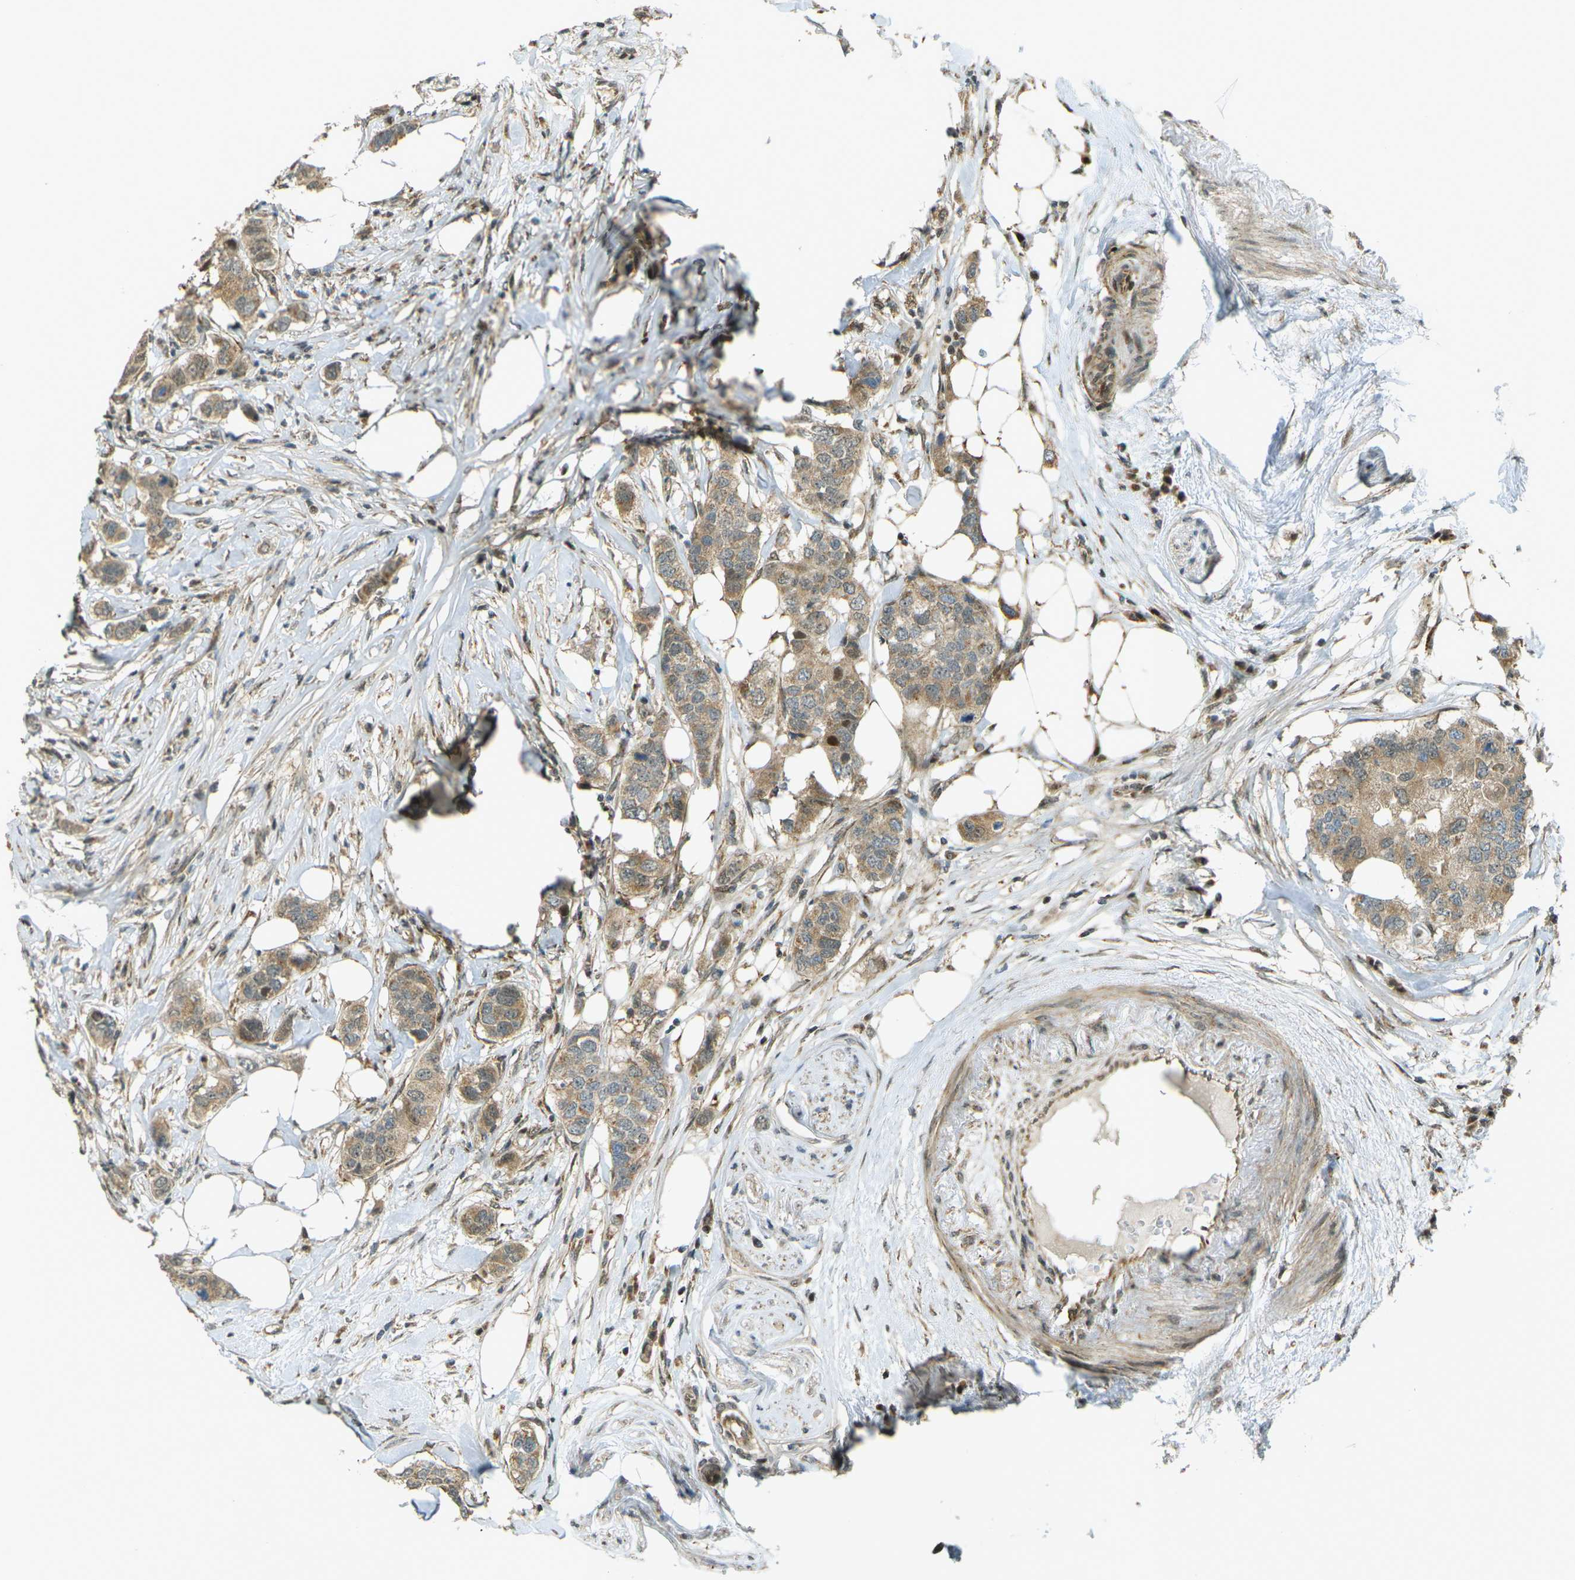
{"staining": {"intensity": "moderate", "quantity": ">75%", "location": "cytoplasmic/membranous"}, "tissue": "breast cancer", "cell_type": "Tumor cells", "image_type": "cancer", "snomed": [{"axis": "morphology", "description": "Duct carcinoma"}, {"axis": "topography", "description": "Breast"}], "caption": "Immunohistochemistry (DAB (3,3'-diaminobenzidine)) staining of breast cancer exhibits moderate cytoplasmic/membranous protein positivity in about >75% of tumor cells. (IHC, brightfield microscopy, high magnification).", "gene": "CCDC186", "patient": {"sex": "female", "age": 50}}